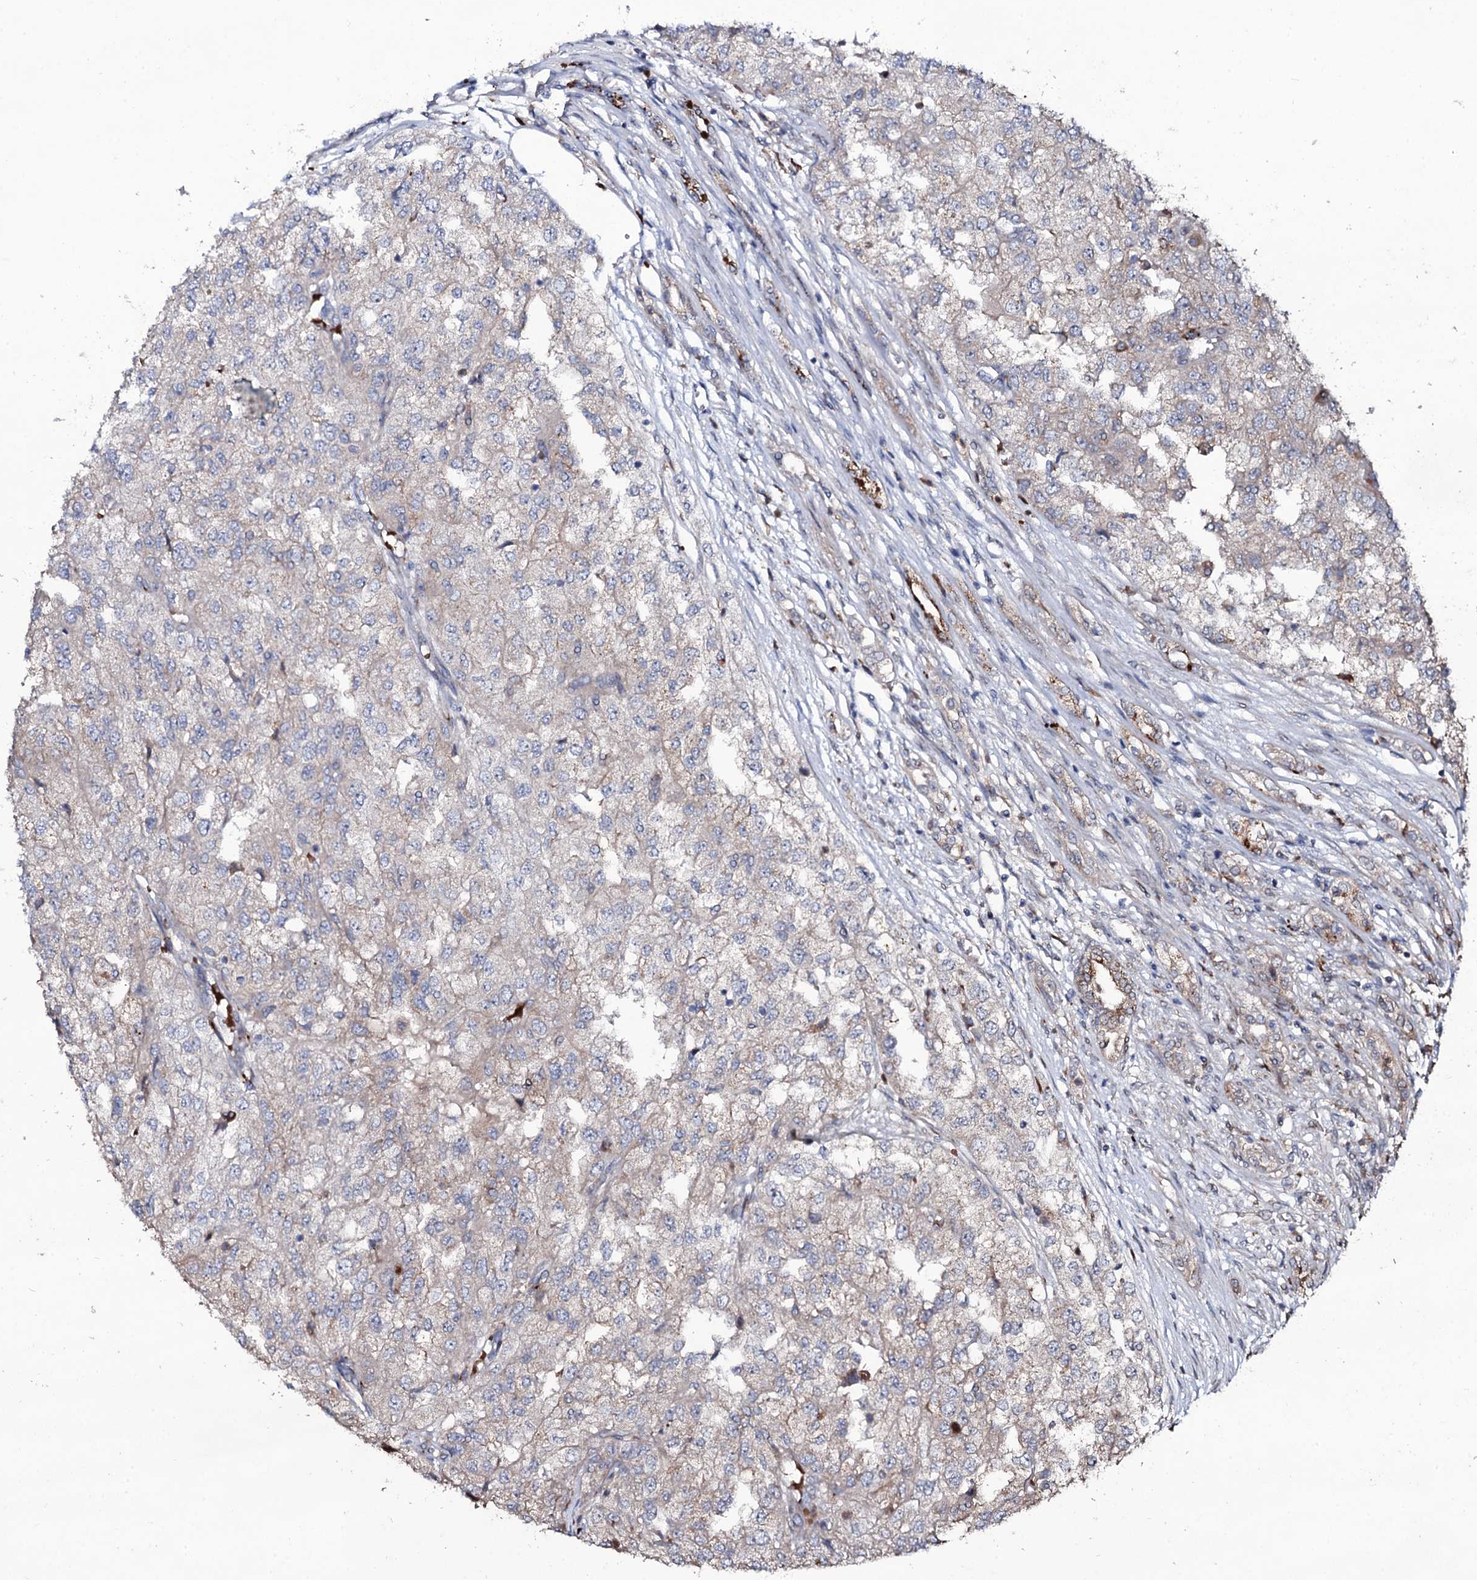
{"staining": {"intensity": "negative", "quantity": "none", "location": "none"}, "tissue": "renal cancer", "cell_type": "Tumor cells", "image_type": "cancer", "snomed": [{"axis": "morphology", "description": "Adenocarcinoma, NOS"}, {"axis": "topography", "description": "Kidney"}], "caption": "This is an IHC photomicrograph of human adenocarcinoma (renal). There is no expression in tumor cells.", "gene": "COG6", "patient": {"sex": "female", "age": 54}}